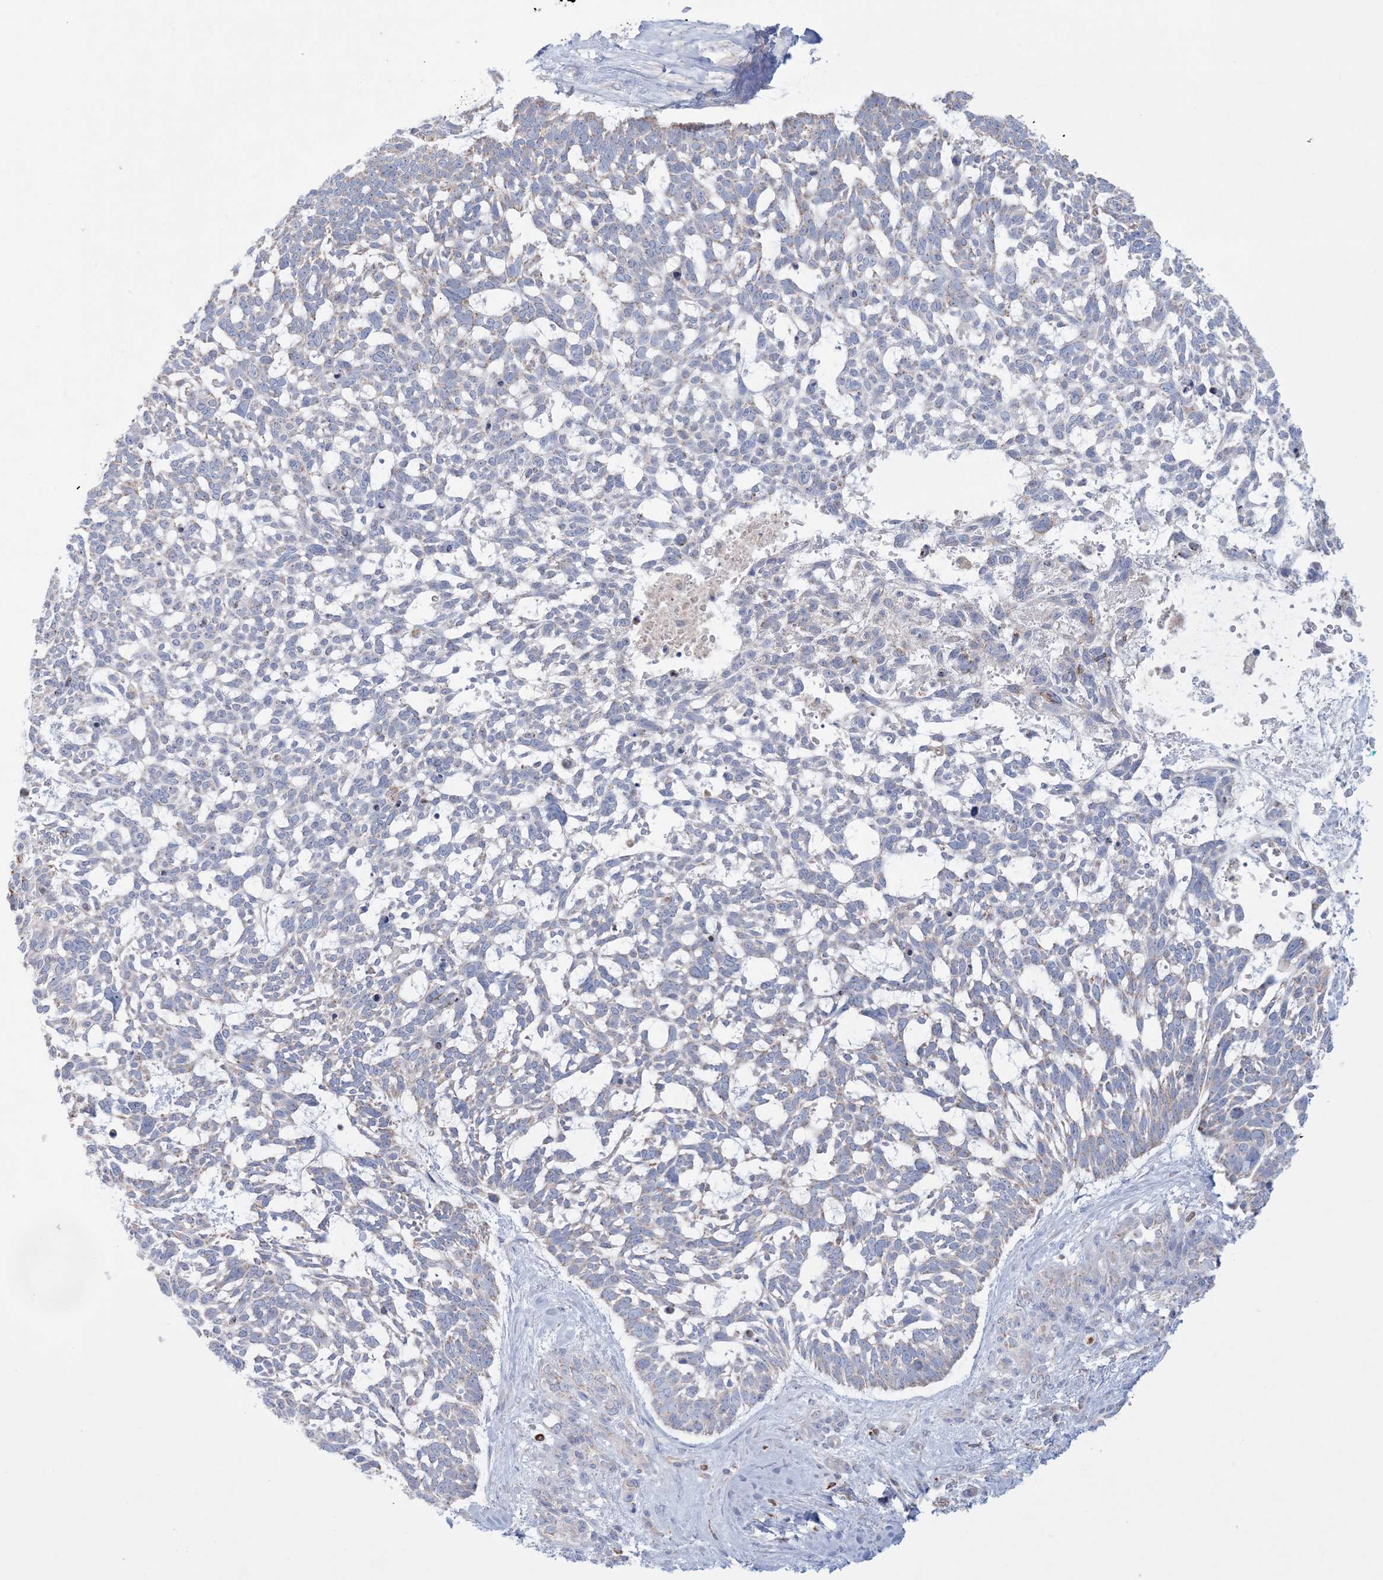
{"staining": {"intensity": "negative", "quantity": "none", "location": "none"}, "tissue": "skin cancer", "cell_type": "Tumor cells", "image_type": "cancer", "snomed": [{"axis": "morphology", "description": "Basal cell carcinoma"}, {"axis": "topography", "description": "Skin"}], "caption": "This image is of skin cancer (basal cell carcinoma) stained with immunohistochemistry to label a protein in brown with the nuclei are counter-stained blue. There is no expression in tumor cells.", "gene": "KCTD6", "patient": {"sex": "male", "age": 88}}